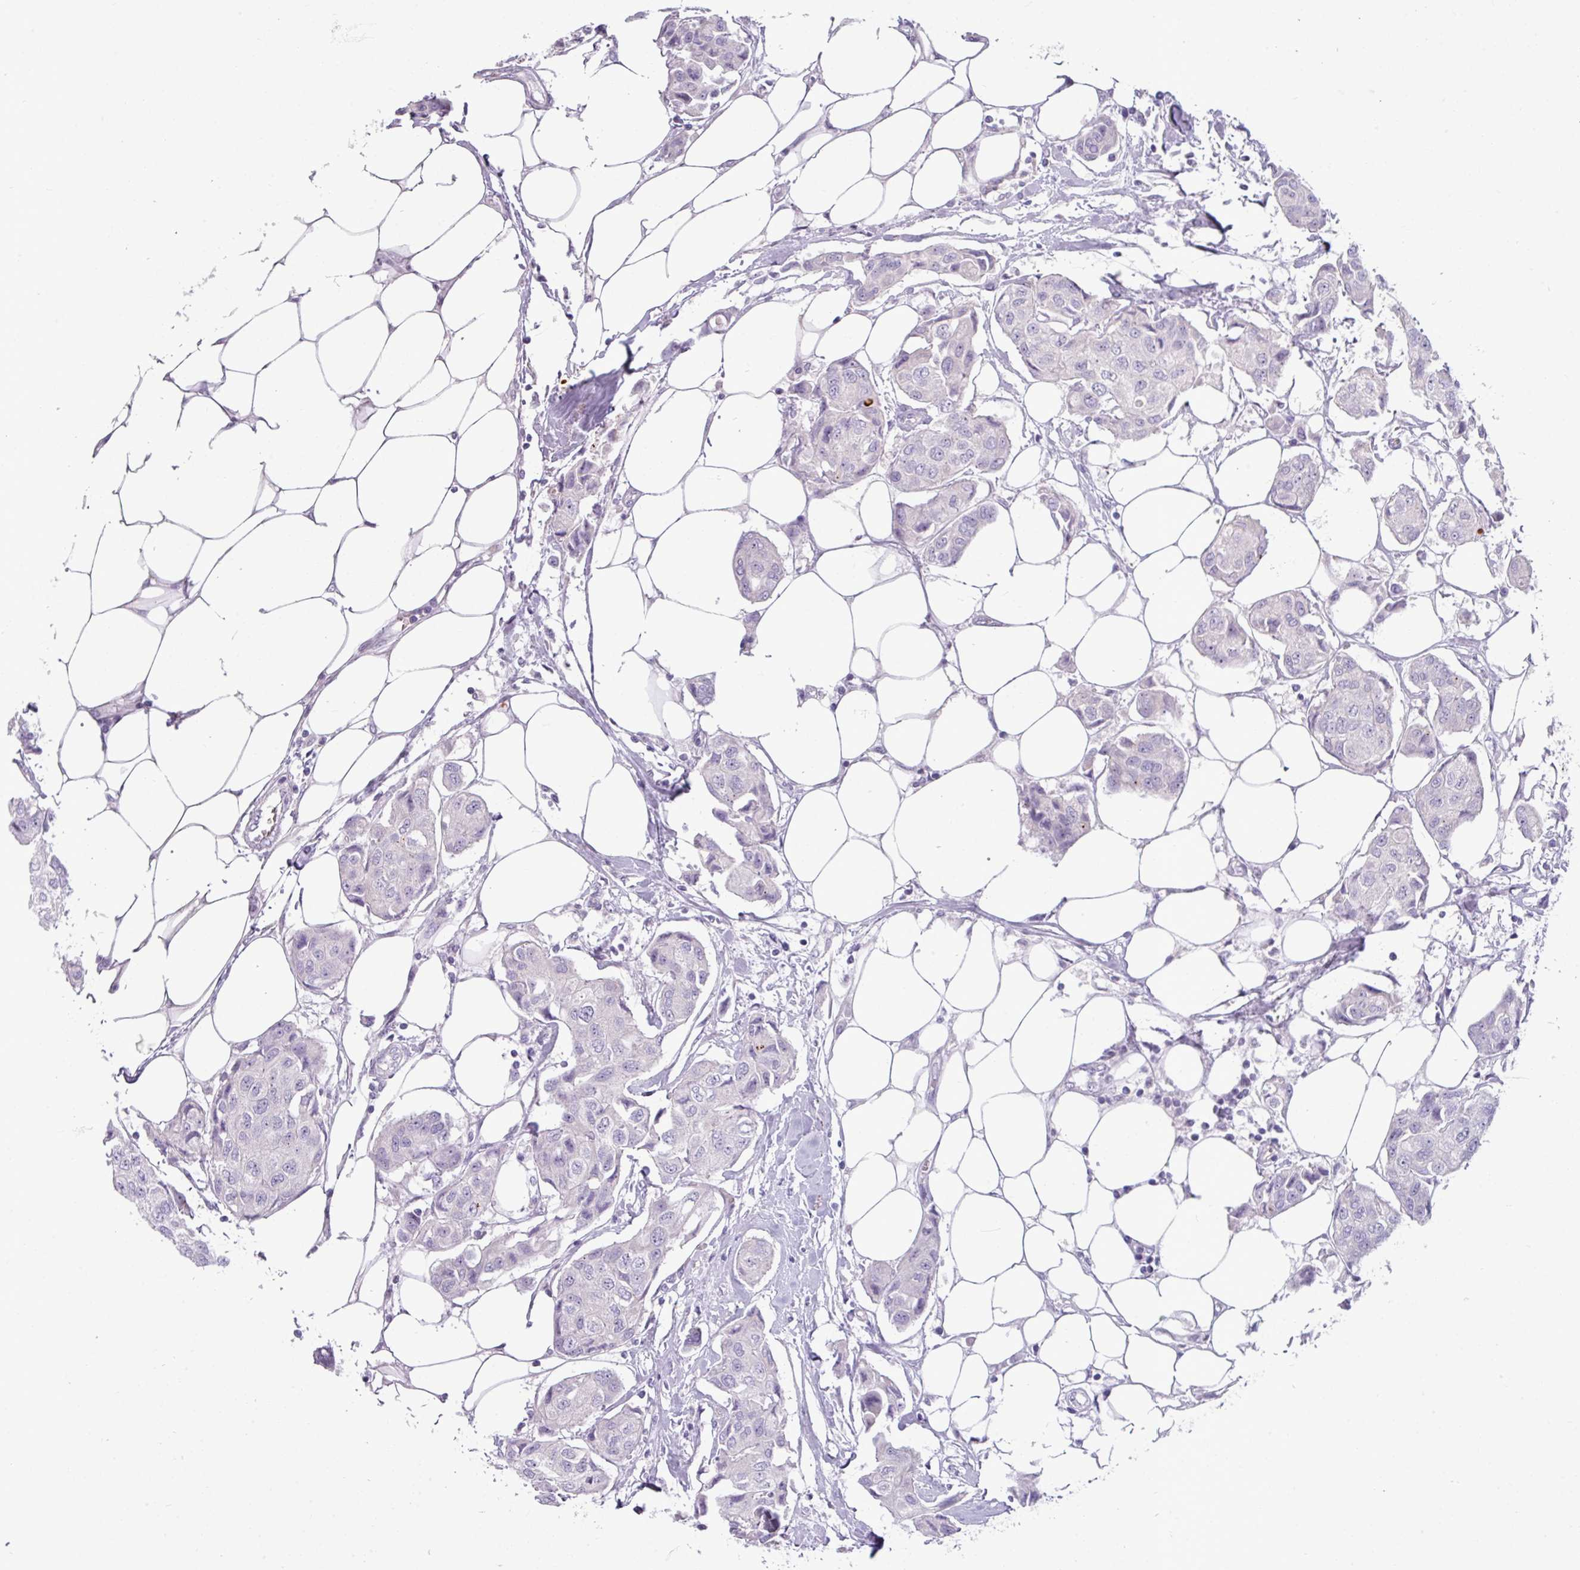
{"staining": {"intensity": "negative", "quantity": "none", "location": "none"}, "tissue": "breast cancer", "cell_type": "Tumor cells", "image_type": "cancer", "snomed": [{"axis": "morphology", "description": "Duct carcinoma"}, {"axis": "topography", "description": "Breast"}, {"axis": "topography", "description": "Lymph node"}], "caption": "An image of human intraductal carcinoma (breast) is negative for staining in tumor cells.", "gene": "TRIM39", "patient": {"sex": "female", "age": 80}}